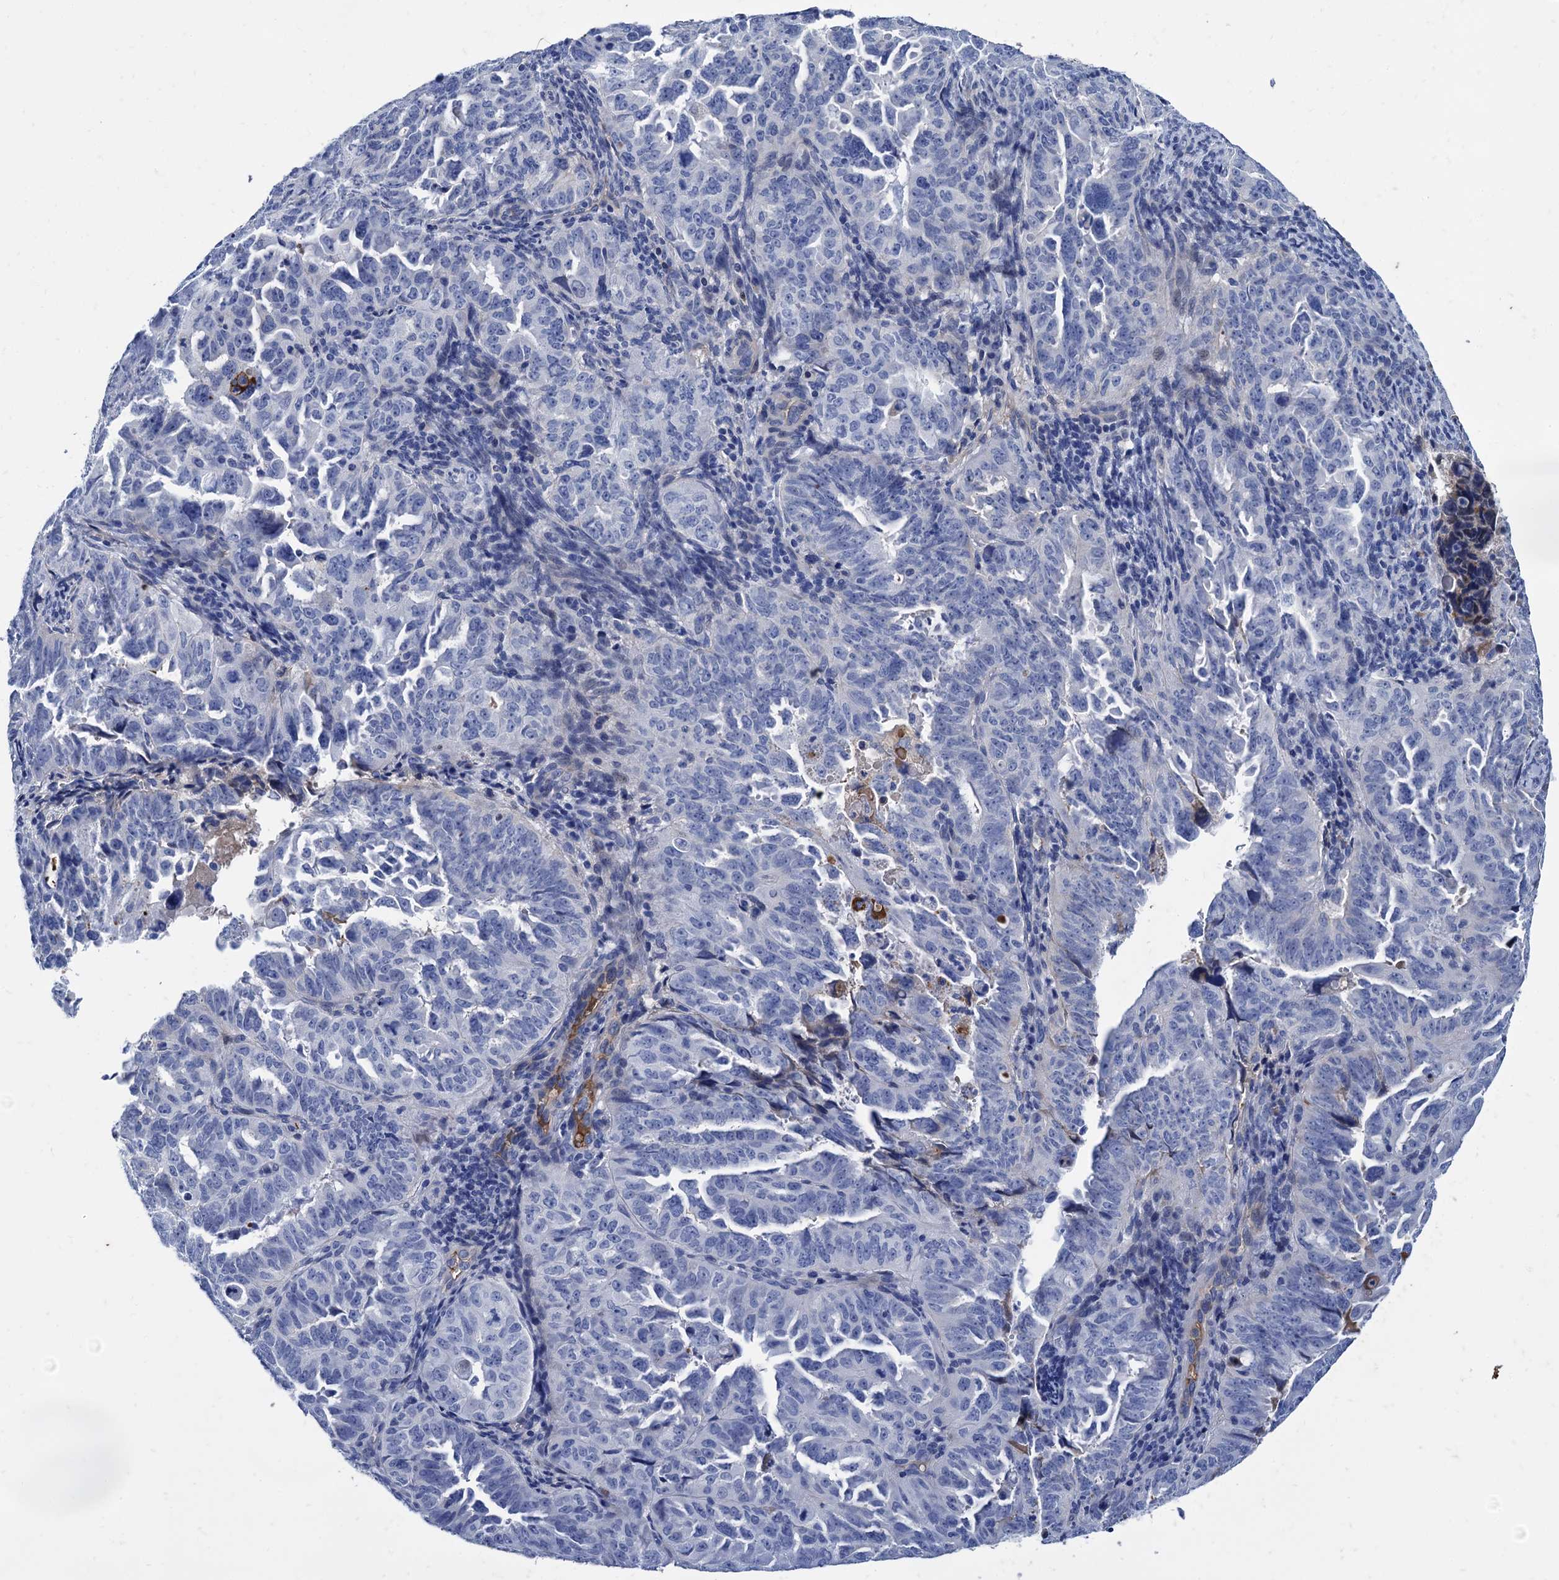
{"staining": {"intensity": "negative", "quantity": "none", "location": "none"}, "tissue": "endometrial cancer", "cell_type": "Tumor cells", "image_type": "cancer", "snomed": [{"axis": "morphology", "description": "Adenocarcinoma, NOS"}, {"axis": "topography", "description": "Endometrium"}], "caption": "Endometrial cancer (adenocarcinoma) stained for a protein using immunohistochemistry exhibits no expression tumor cells.", "gene": "TMEM72", "patient": {"sex": "female", "age": 65}}